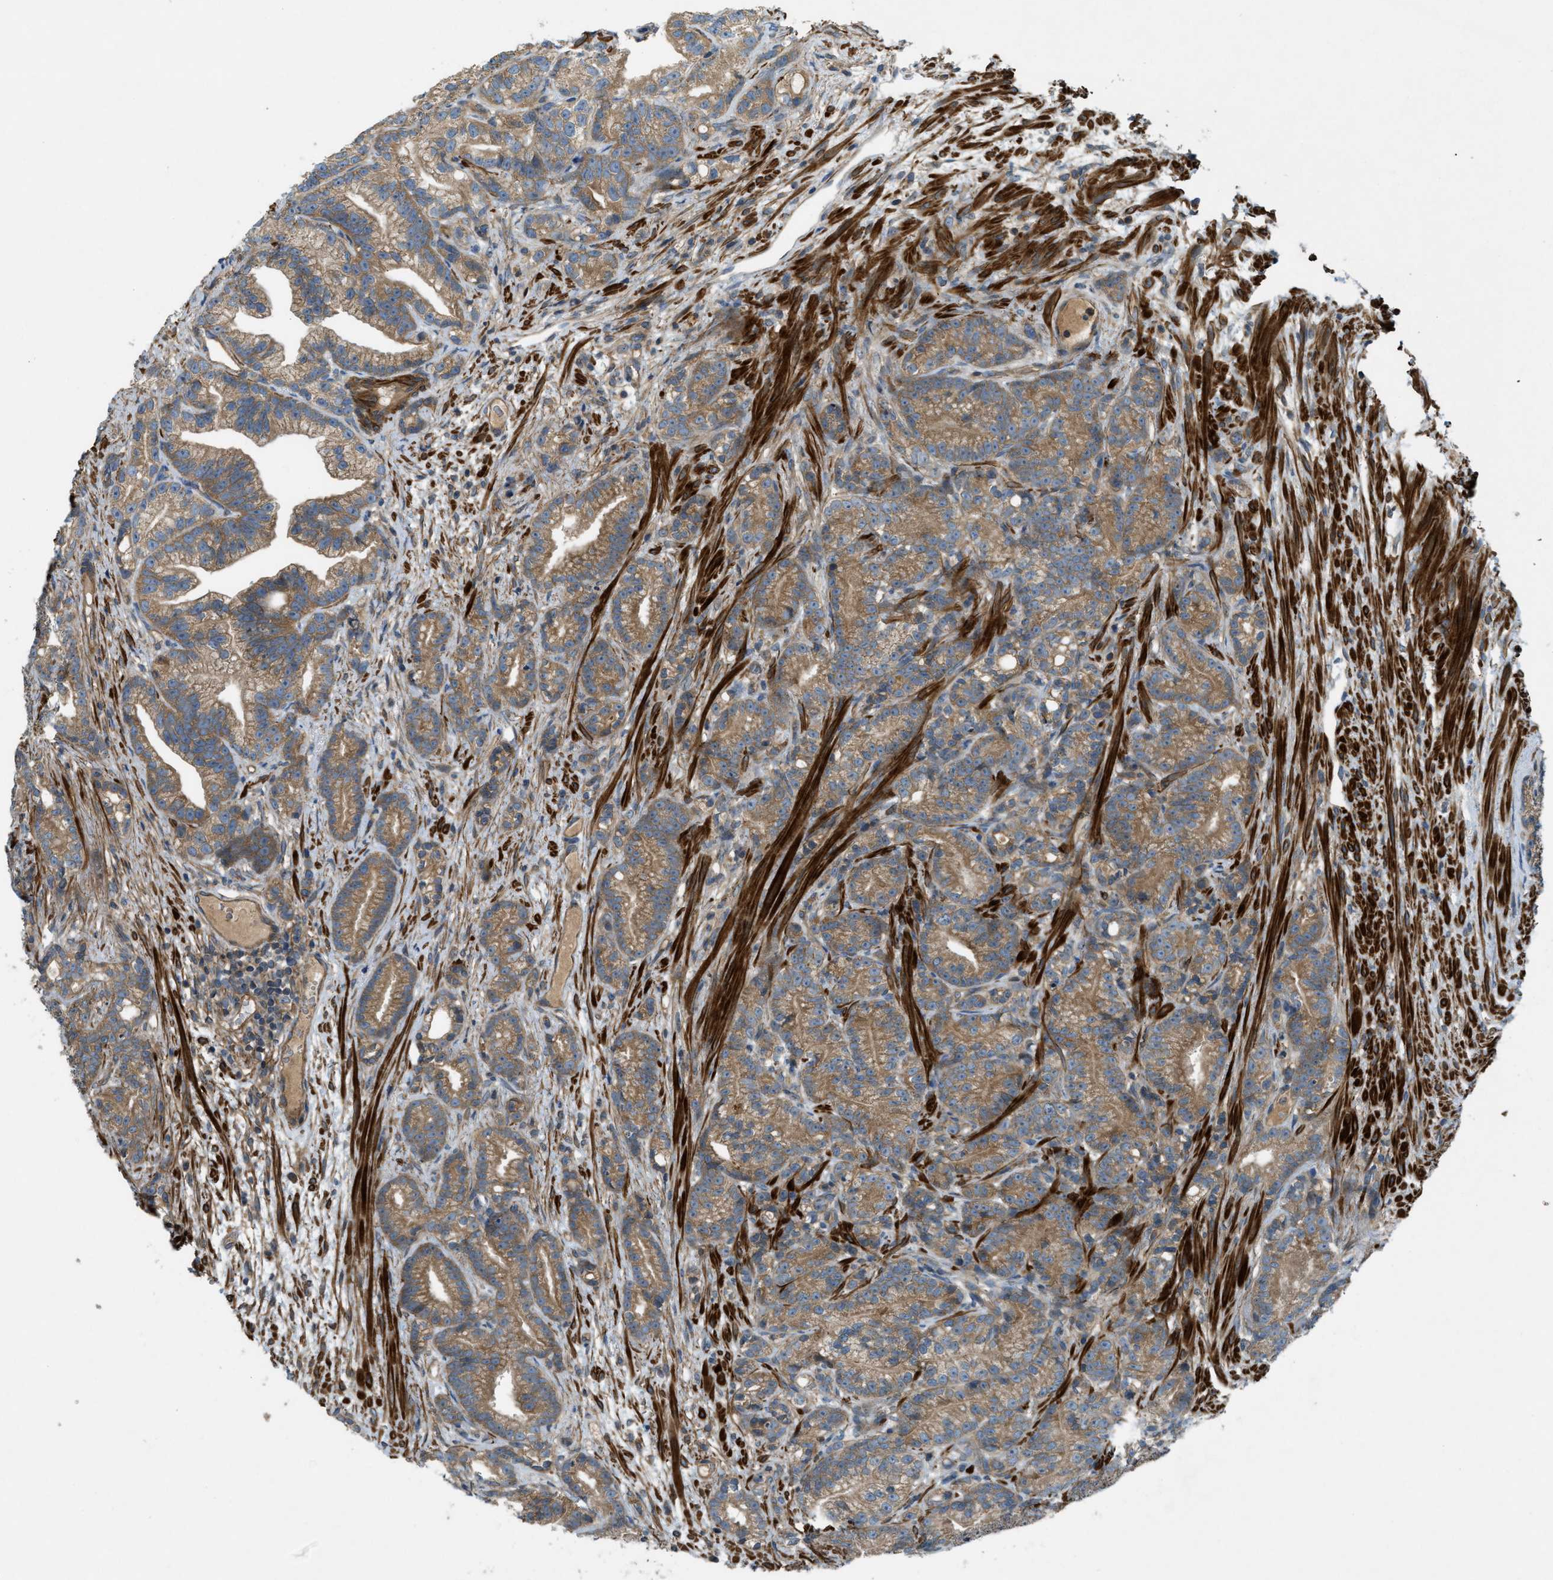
{"staining": {"intensity": "moderate", "quantity": ">75%", "location": "cytoplasmic/membranous"}, "tissue": "prostate cancer", "cell_type": "Tumor cells", "image_type": "cancer", "snomed": [{"axis": "morphology", "description": "Adenocarcinoma, Low grade"}, {"axis": "topography", "description": "Prostate"}], "caption": "Immunohistochemical staining of prostate cancer (low-grade adenocarcinoma) demonstrates moderate cytoplasmic/membranous protein expression in approximately >75% of tumor cells.", "gene": "VEZT", "patient": {"sex": "male", "age": 89}}